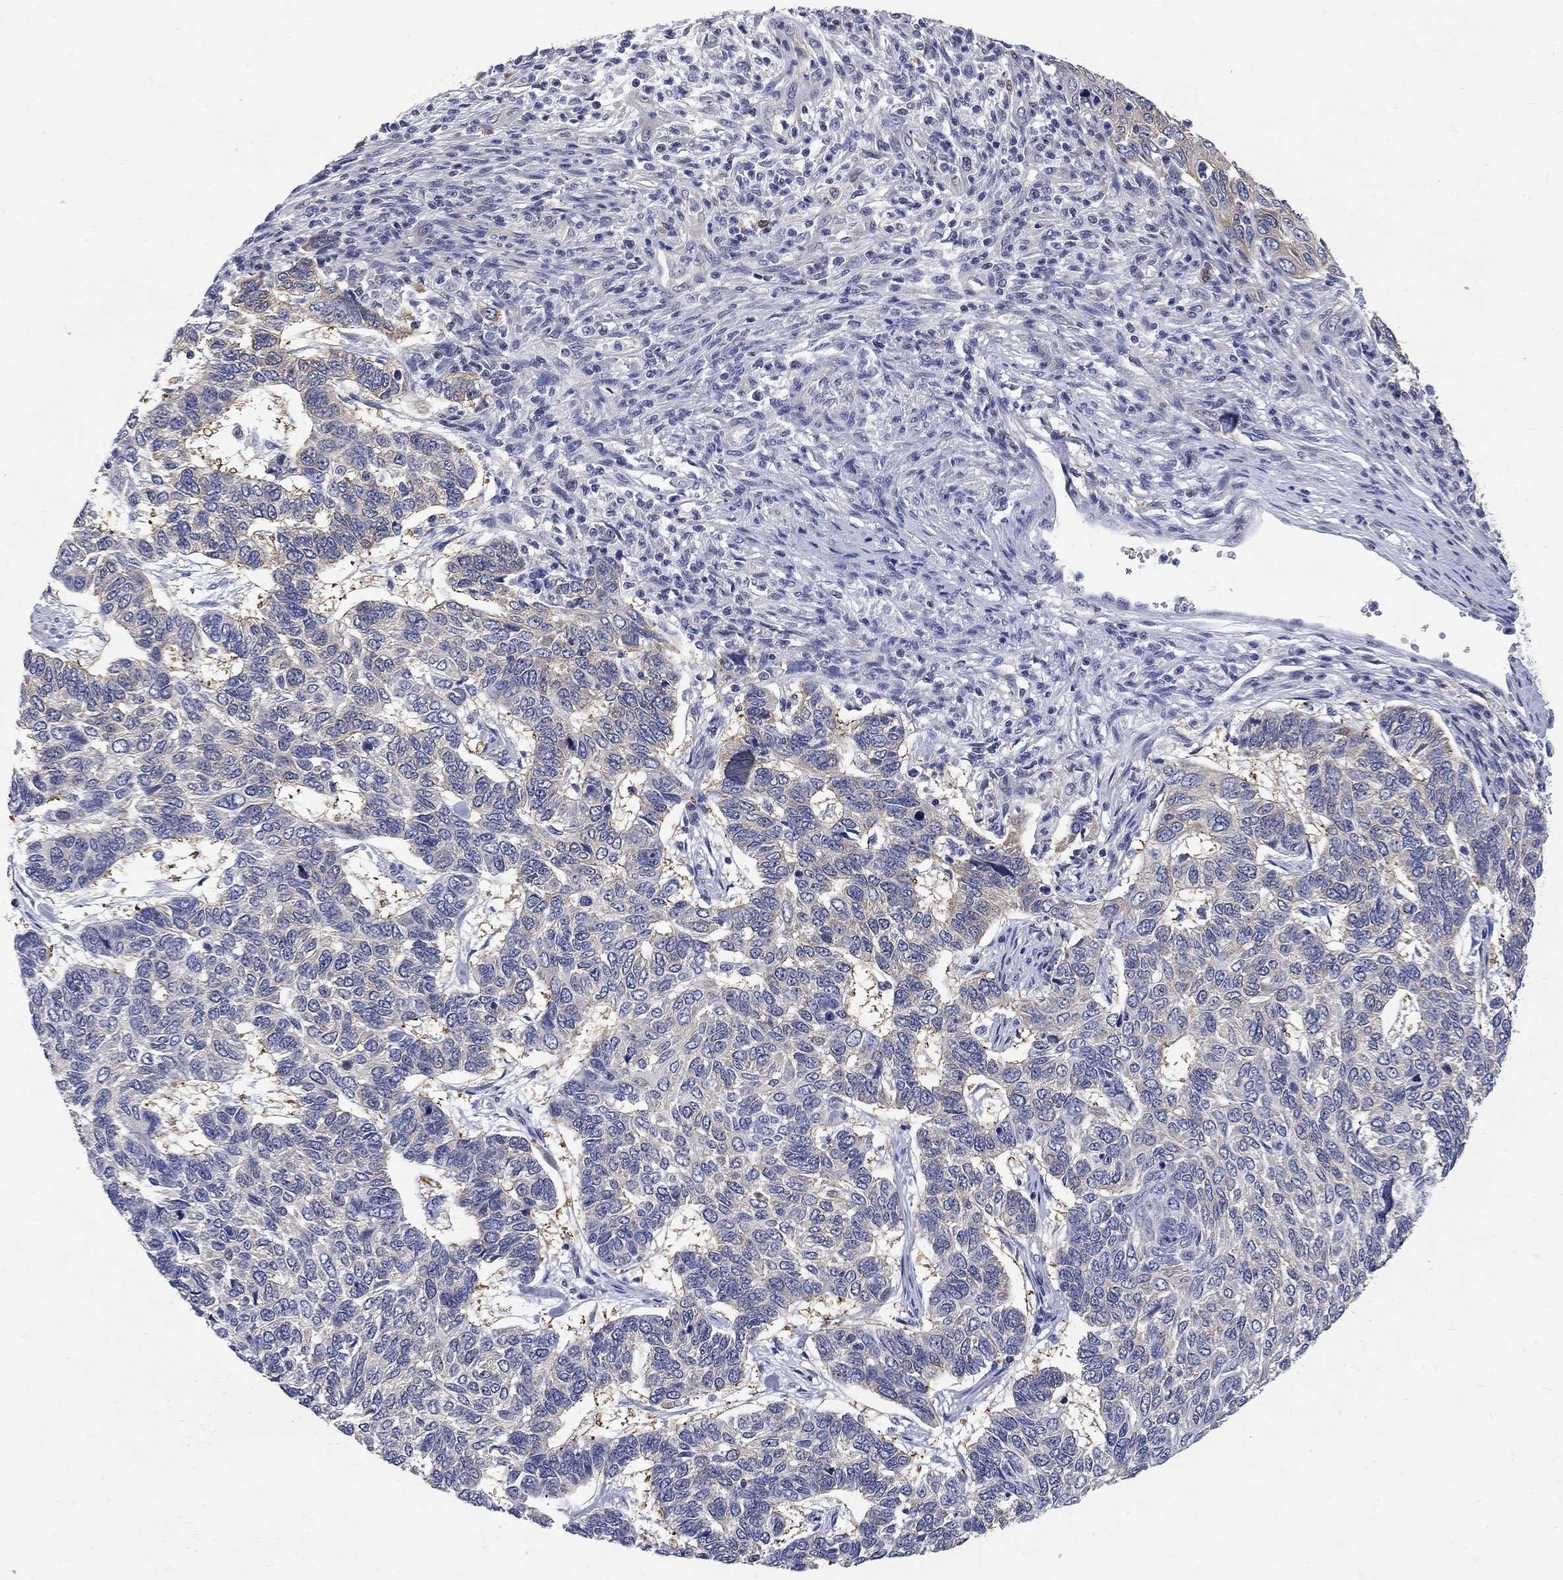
{"staining": {"intensity": "weak", "quantity": "<25%", "location": "cytoplasmic/membranous"}, "tissue": "skin cancer", "cell_type": "Tumor cells", "image_type": "cancer", "snomed": [{"axis": "morphology", "description": "Basal cell carcinoma"}, {"axis": "topography", "description": "Skin"}], "caption": "A high-resolution histopathology image shows IHC staining of skin cancer (basal cell carcinoma), which reveals no significant expression in tumor cells. The staining is performed using DAB brown chromogen with nuclei counter-stained in using hematoxylin.", "gene": "GALNT8", "patient": {"sex": "female", "age": 65}}